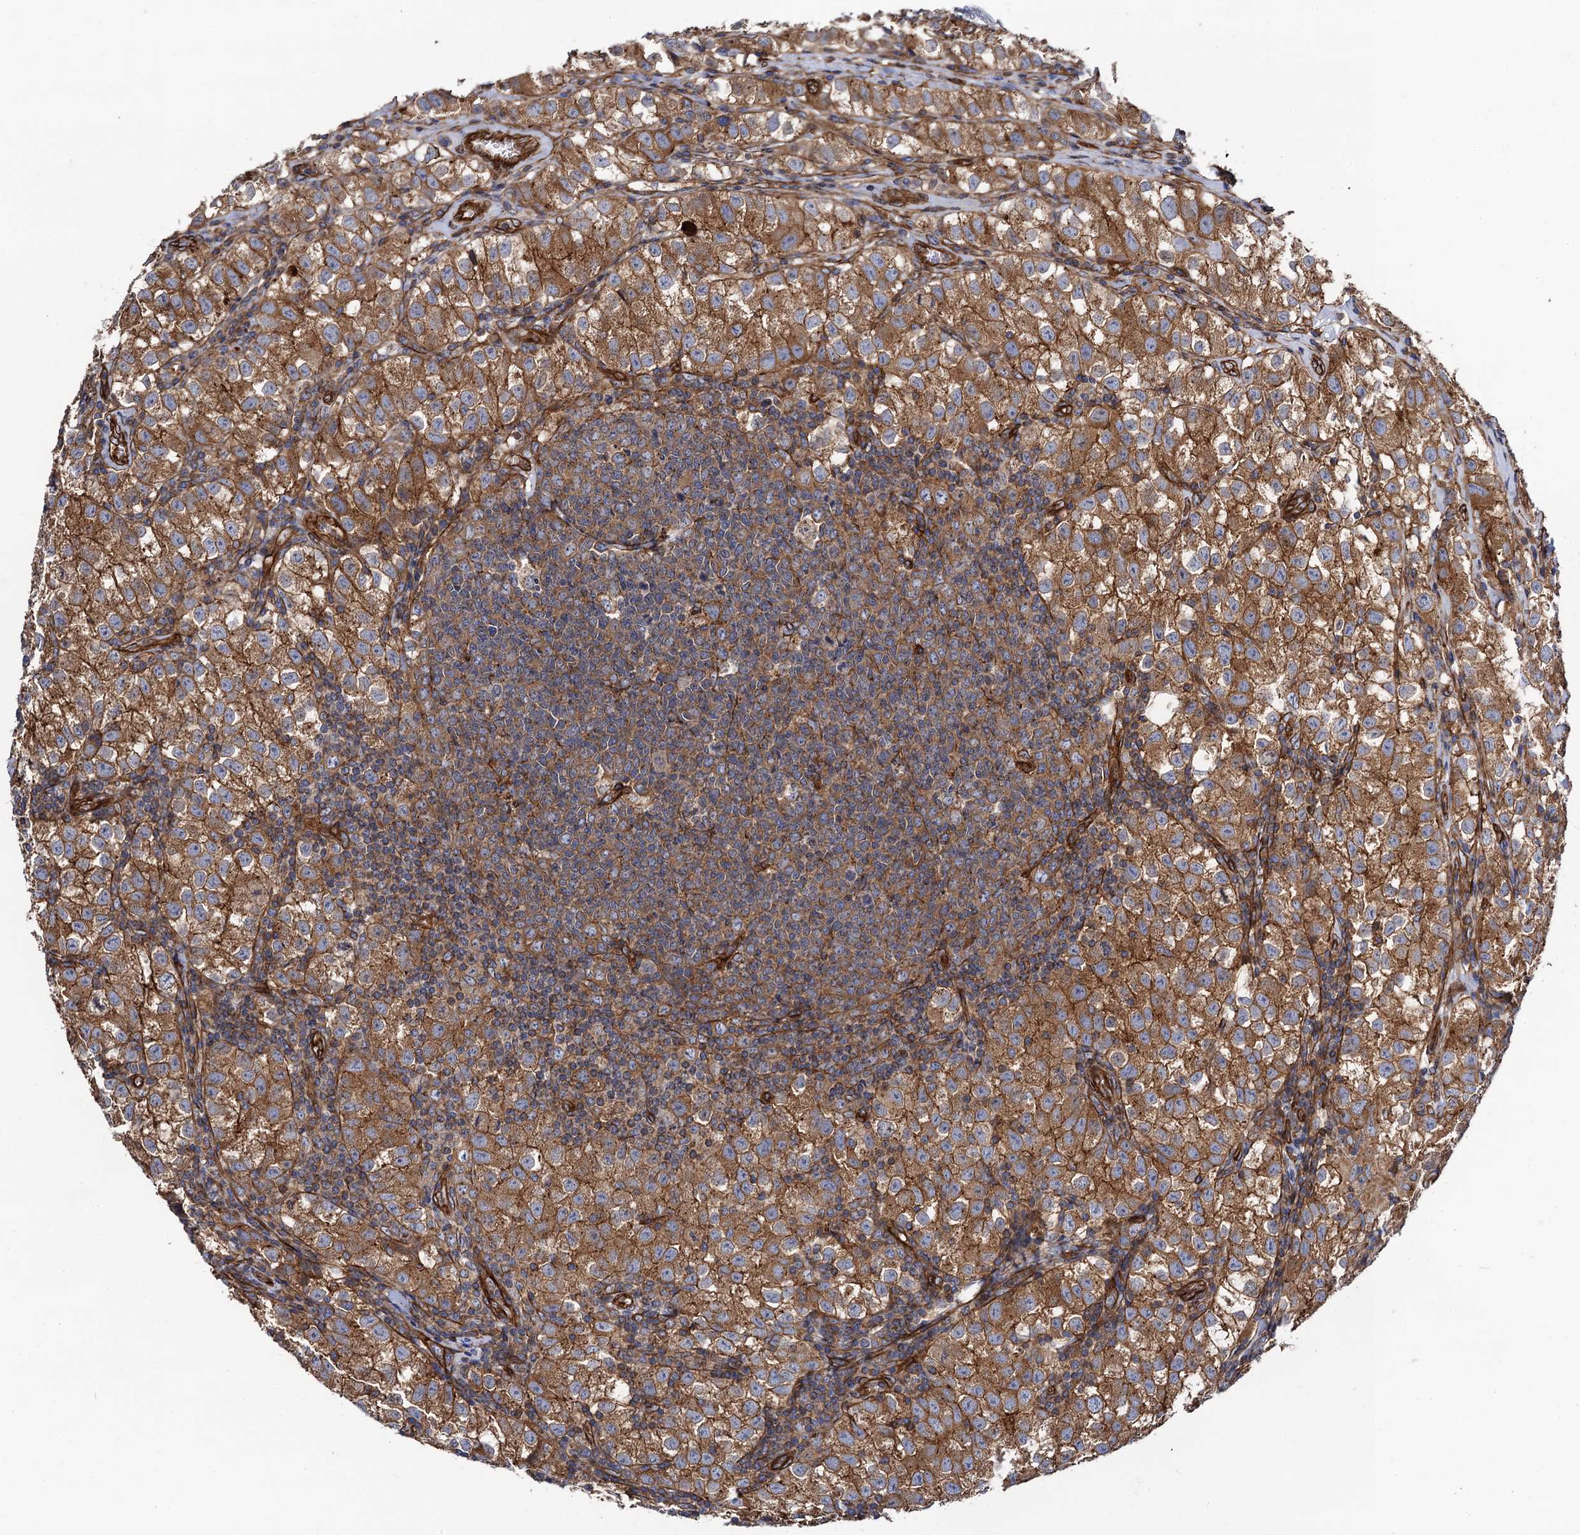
{"staining": {"intensity": "moderate", "quantity": ">75%", "location": "cytoplasmic/membranous"}, "tissue": "testis cancer", "cell_type": "Tumor cells", "image_type": "cancer", "snomed": [{"axis": "morphology", "description": "Seminoma, NOS"}, {"axis": "morphology", "description": "Carcinoma, Embryonal, NOS"}, {"axis": "topography", "description": "Testis"}], "caption": "Moderate cytoplasmic/membranous protein expression is seen in about >75% of tumor cells in testis embryonal carcinoma. The staining is performed using DAB brown chromogen to label protein expression. The nuclei are counter-stained blue using hematoxylin.", "gene": "CIP2A", "patient": {"sex": "male", "age": 43}}